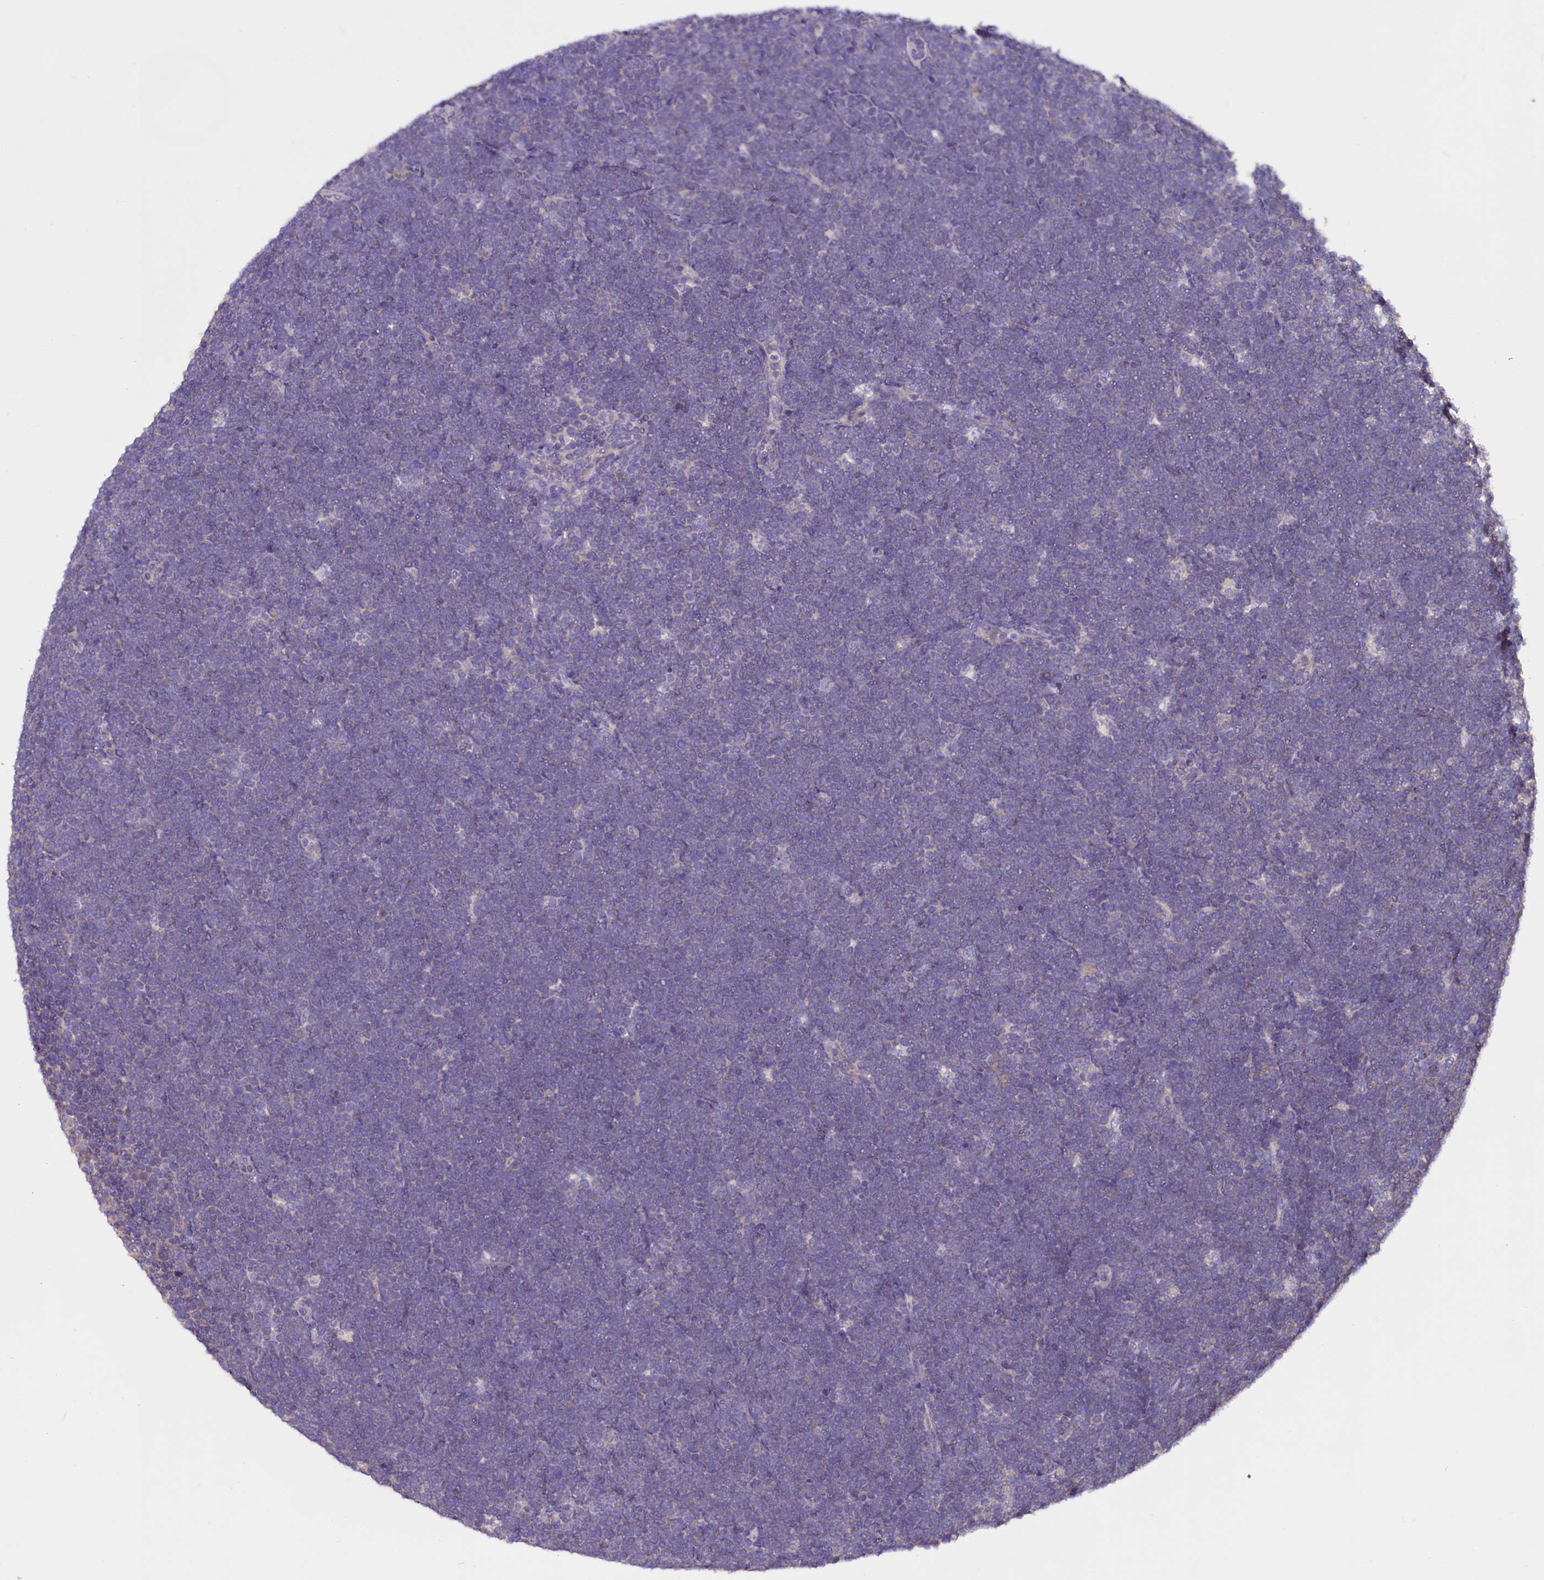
{"staining": {"intensity": "negative", "quantity": "none", "location": "none"}, "tissue": "lymphoma", "cell_type": "Tumor cells", "image_type": "cancer", "snomed": [{"axis": "morphology", "description": "Malignant lymphoma, non-Hodgkin's type, High grade"}, {"axis": "topography", "description": "Lymph node"}], "caption": "Photomicrograph shows no significant protein expression in tumor cells of lymphoma.", "gene": "AP3B2", "patient": {"sex": "male", "age": 13}}